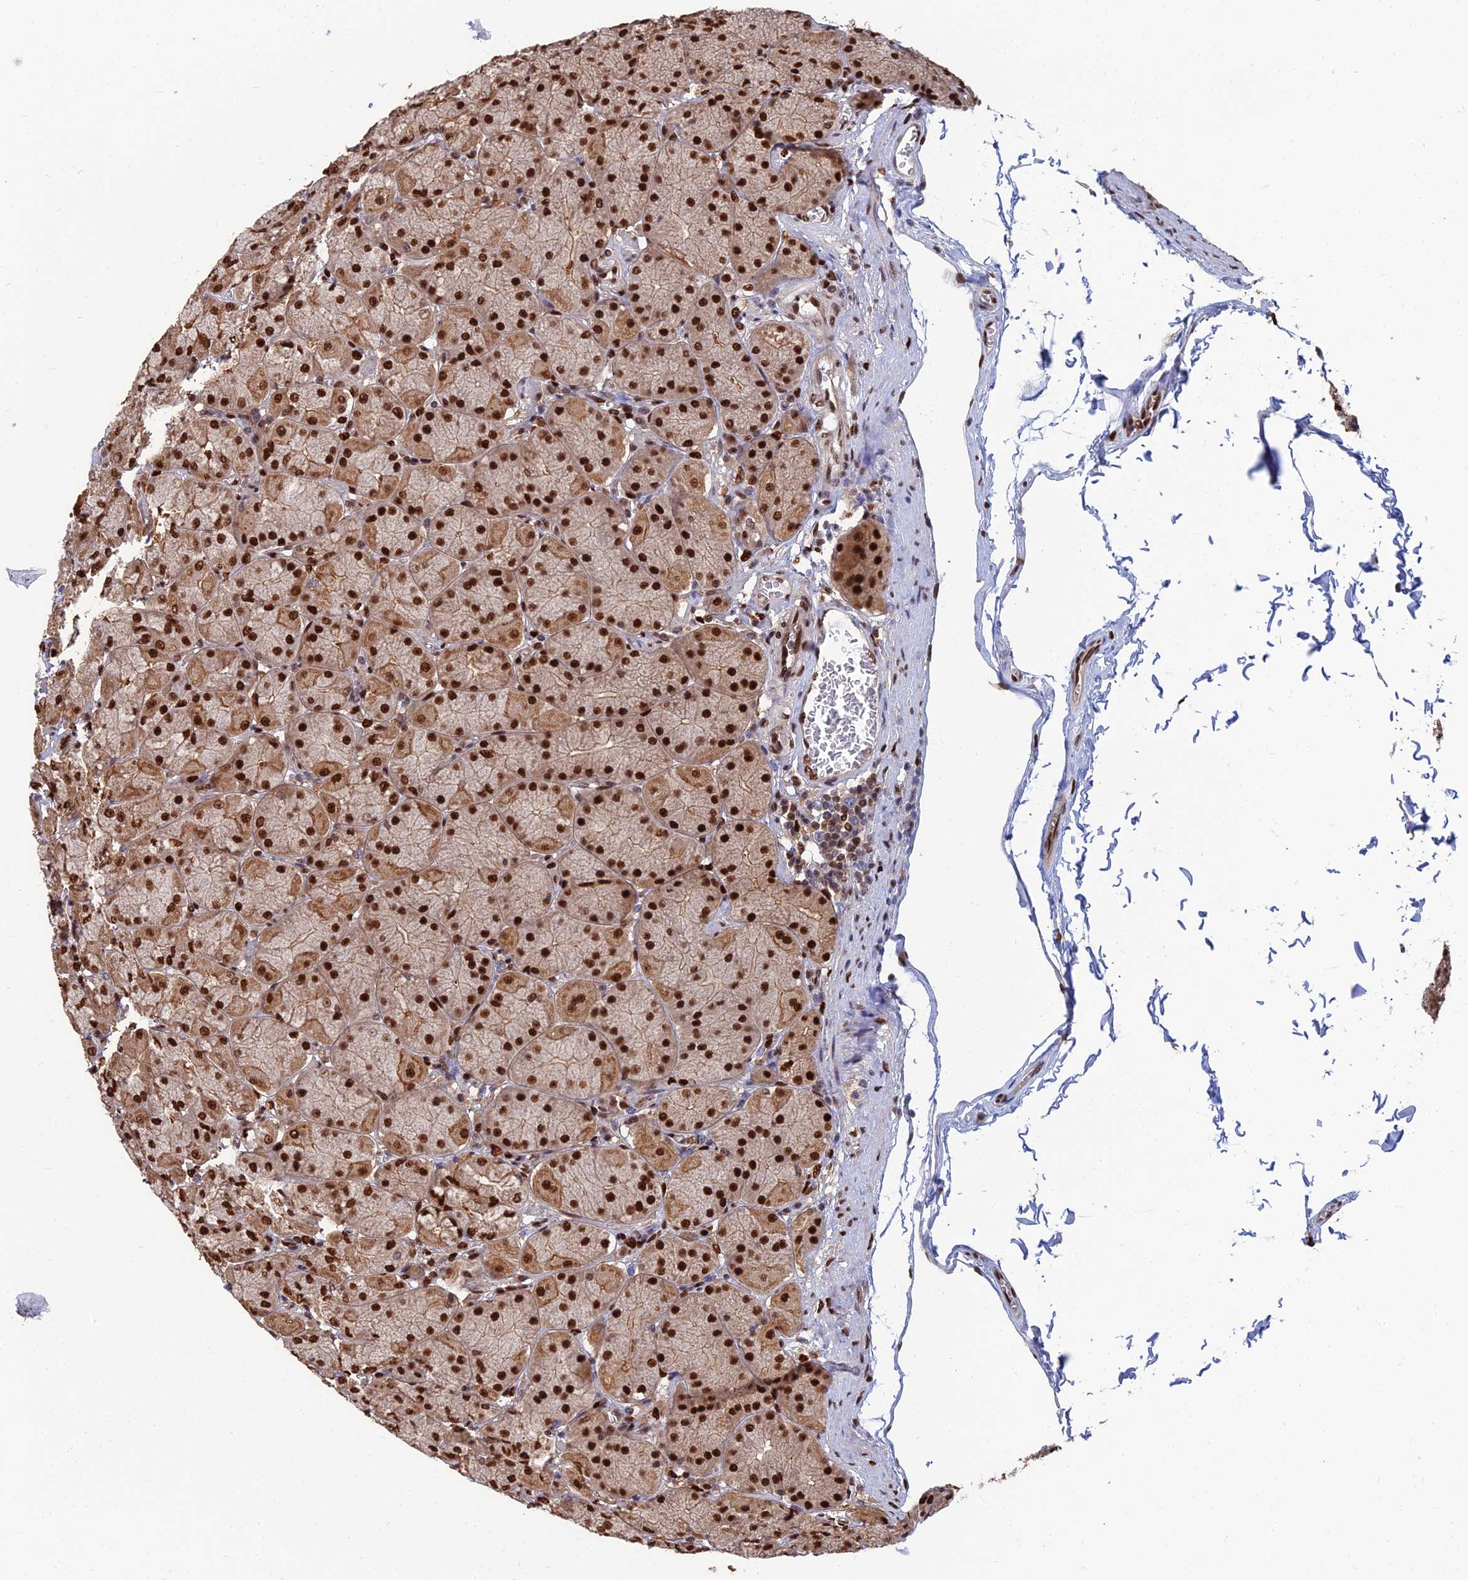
{"staining": {"intensity": "strong", "quantity": ">75%", "location": "cytoplasmic/membranous,nuclear"}, "tissue": "stomach", "cell_type": "Glandular cells", "image_type": "normal", "snomed": [{"axis": "morphology", "description": "Normal tissue, NOS"}, {"axis": "topography", "description": "Stomach, upper"}], "caption": "Approximately >75% of glandular cells in unremarkable human stomach display strong cytoplasmic/membranous,nuclear protein expression as visualized by brown immunohistochemical staining.", "gene": "DNPEP", "patient": {"sex": "female", "age": 56}}